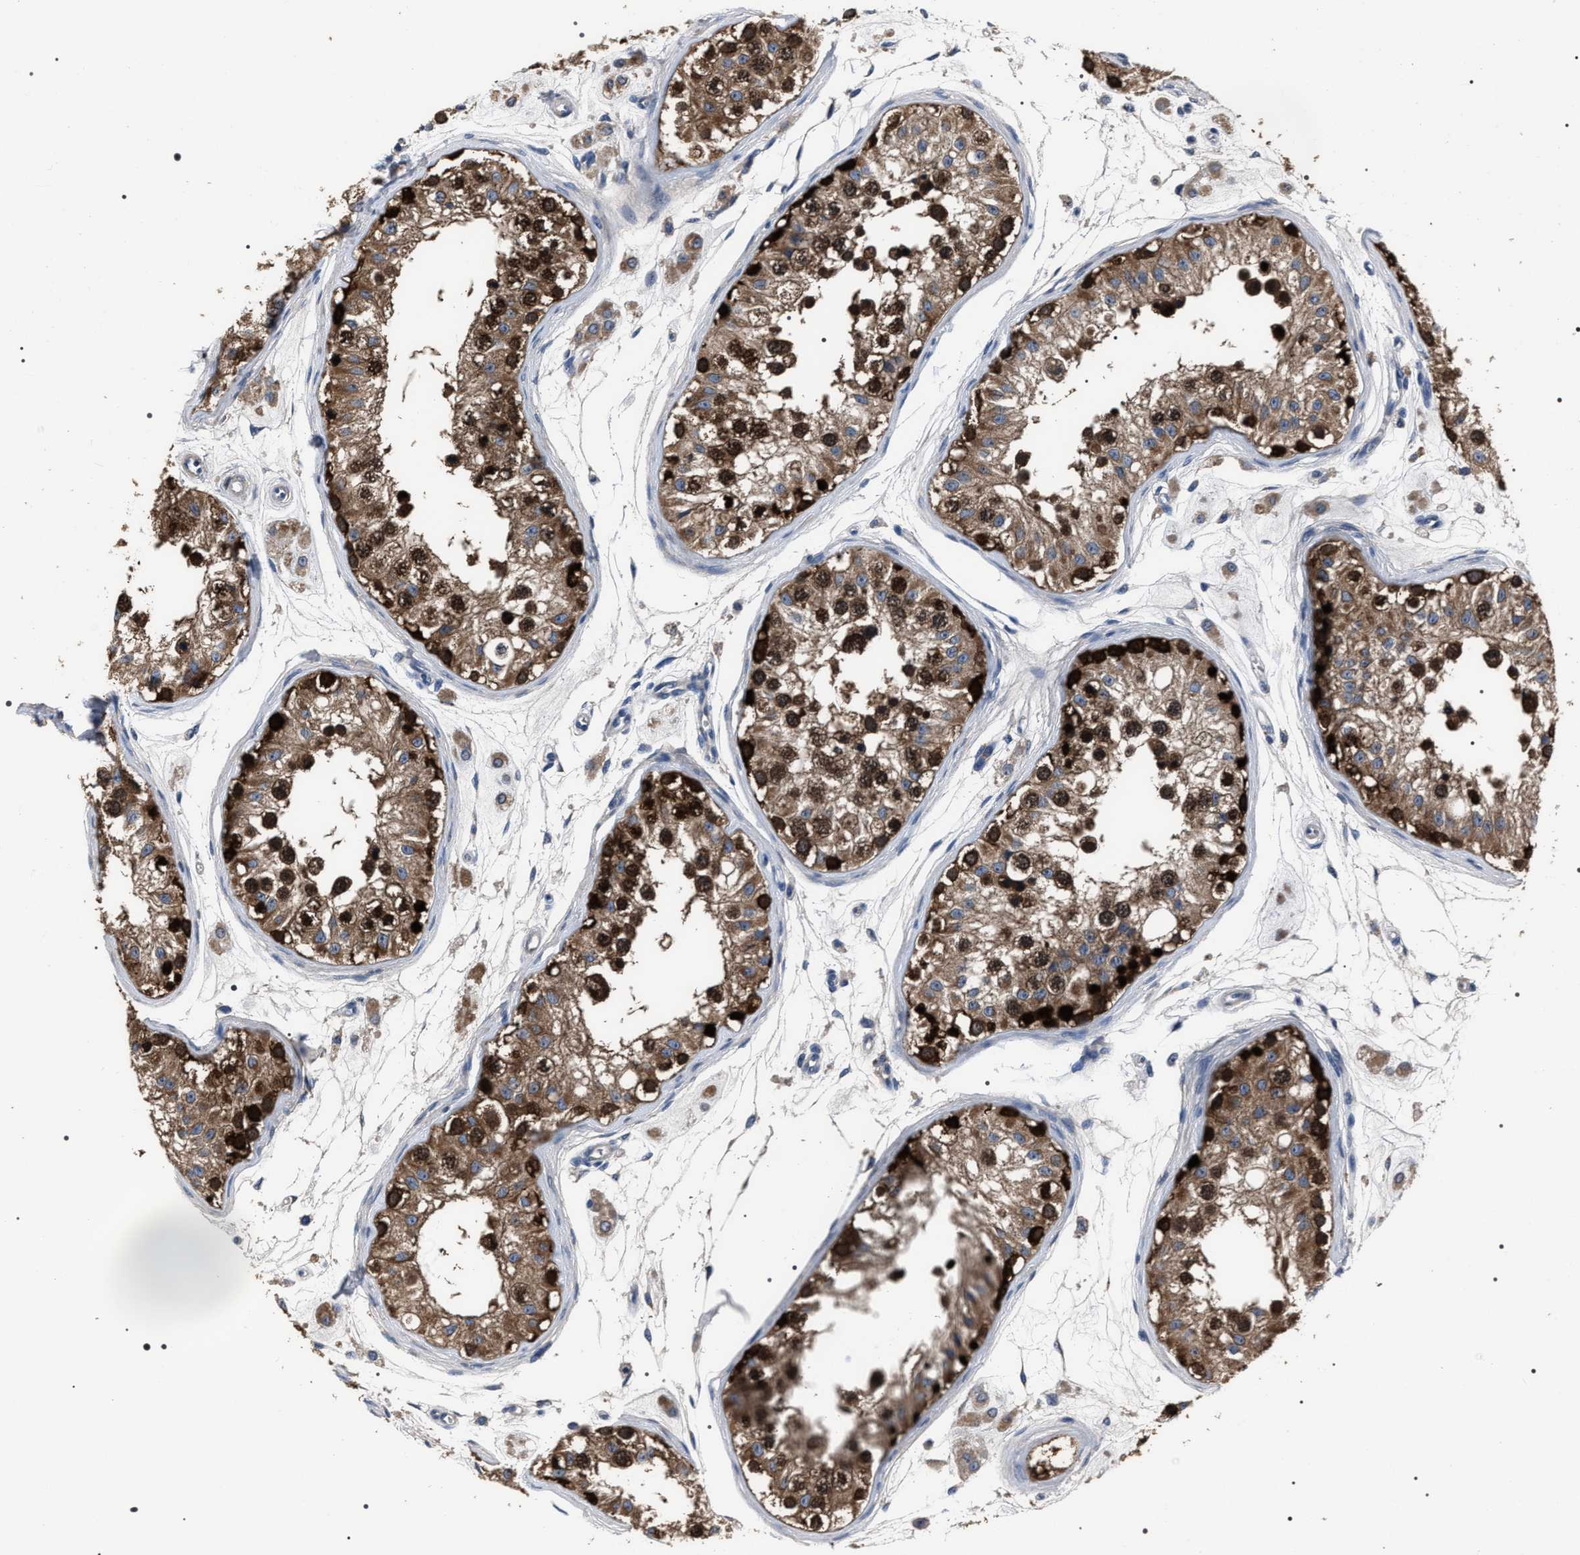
{"staining": {"intensity": "strong", "quantity": ">75%", "location": "cytoplasmic/membranous"}, "tissue": "testis", "cell_type": "Cells in seminiferous ducts", "image_type": "normal", "snomed": [{"axis": "morphology", "description": "Normal tissue, NOS"}, {"axis": "morphology", "description": "Adenocarcinoma, metastatic, NOS"}, {"axis": "topography", "description": "Testis"}], "caption": "Testis stained with a brown dye exhibits strong cytoplasmic/membranous positive expression in about >75% of cells in seminiferous ducts.", "gene": "TRIM54", "patient": {"sex": "male", "age": 26}}